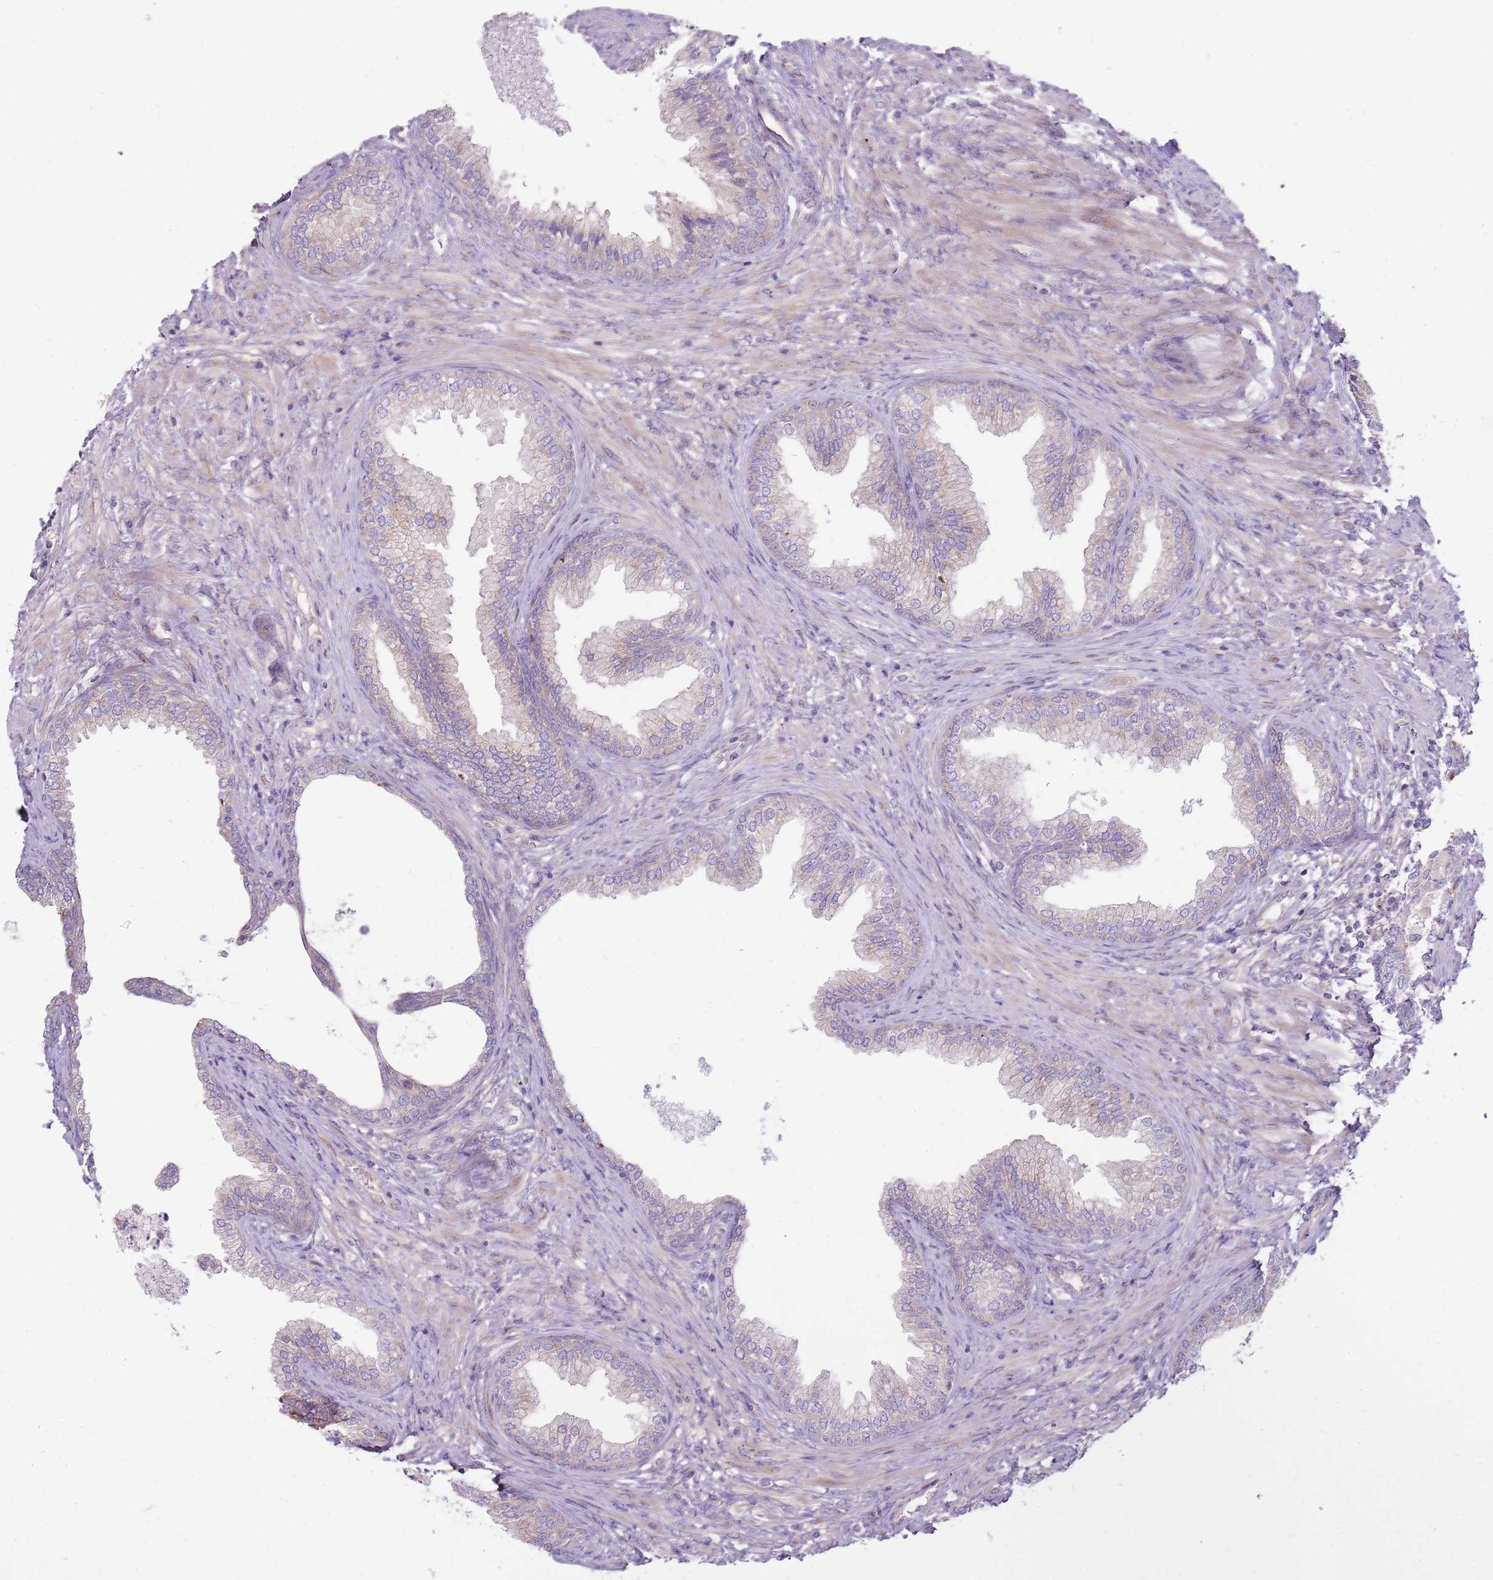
{"staining": {"intensity": "moderate", "quantity": "25%-75%", "location": "cytoplasmic/membranous"}, "tissue": "prostate", "cell_type": "Glandular cells", "image_type": "normal", "snomed": [{"axis": "morphology", "description": "Normal tissue, NOS"}, {"axis": "topography", "description": "Prostate"}], "caption": "Immunohistochemical staining of normal human prostate reveals 25%-75% levels of moderate cytoplasmic/membranous protein expression in approximately 25%-75% of glandular cells. (DAB (3,3'-diaminobenzidine) IHC, brown staining for protein, blue staining for nuclei).", "gene": "EMC1", "patient": {"sex": "male", "age": 76}}